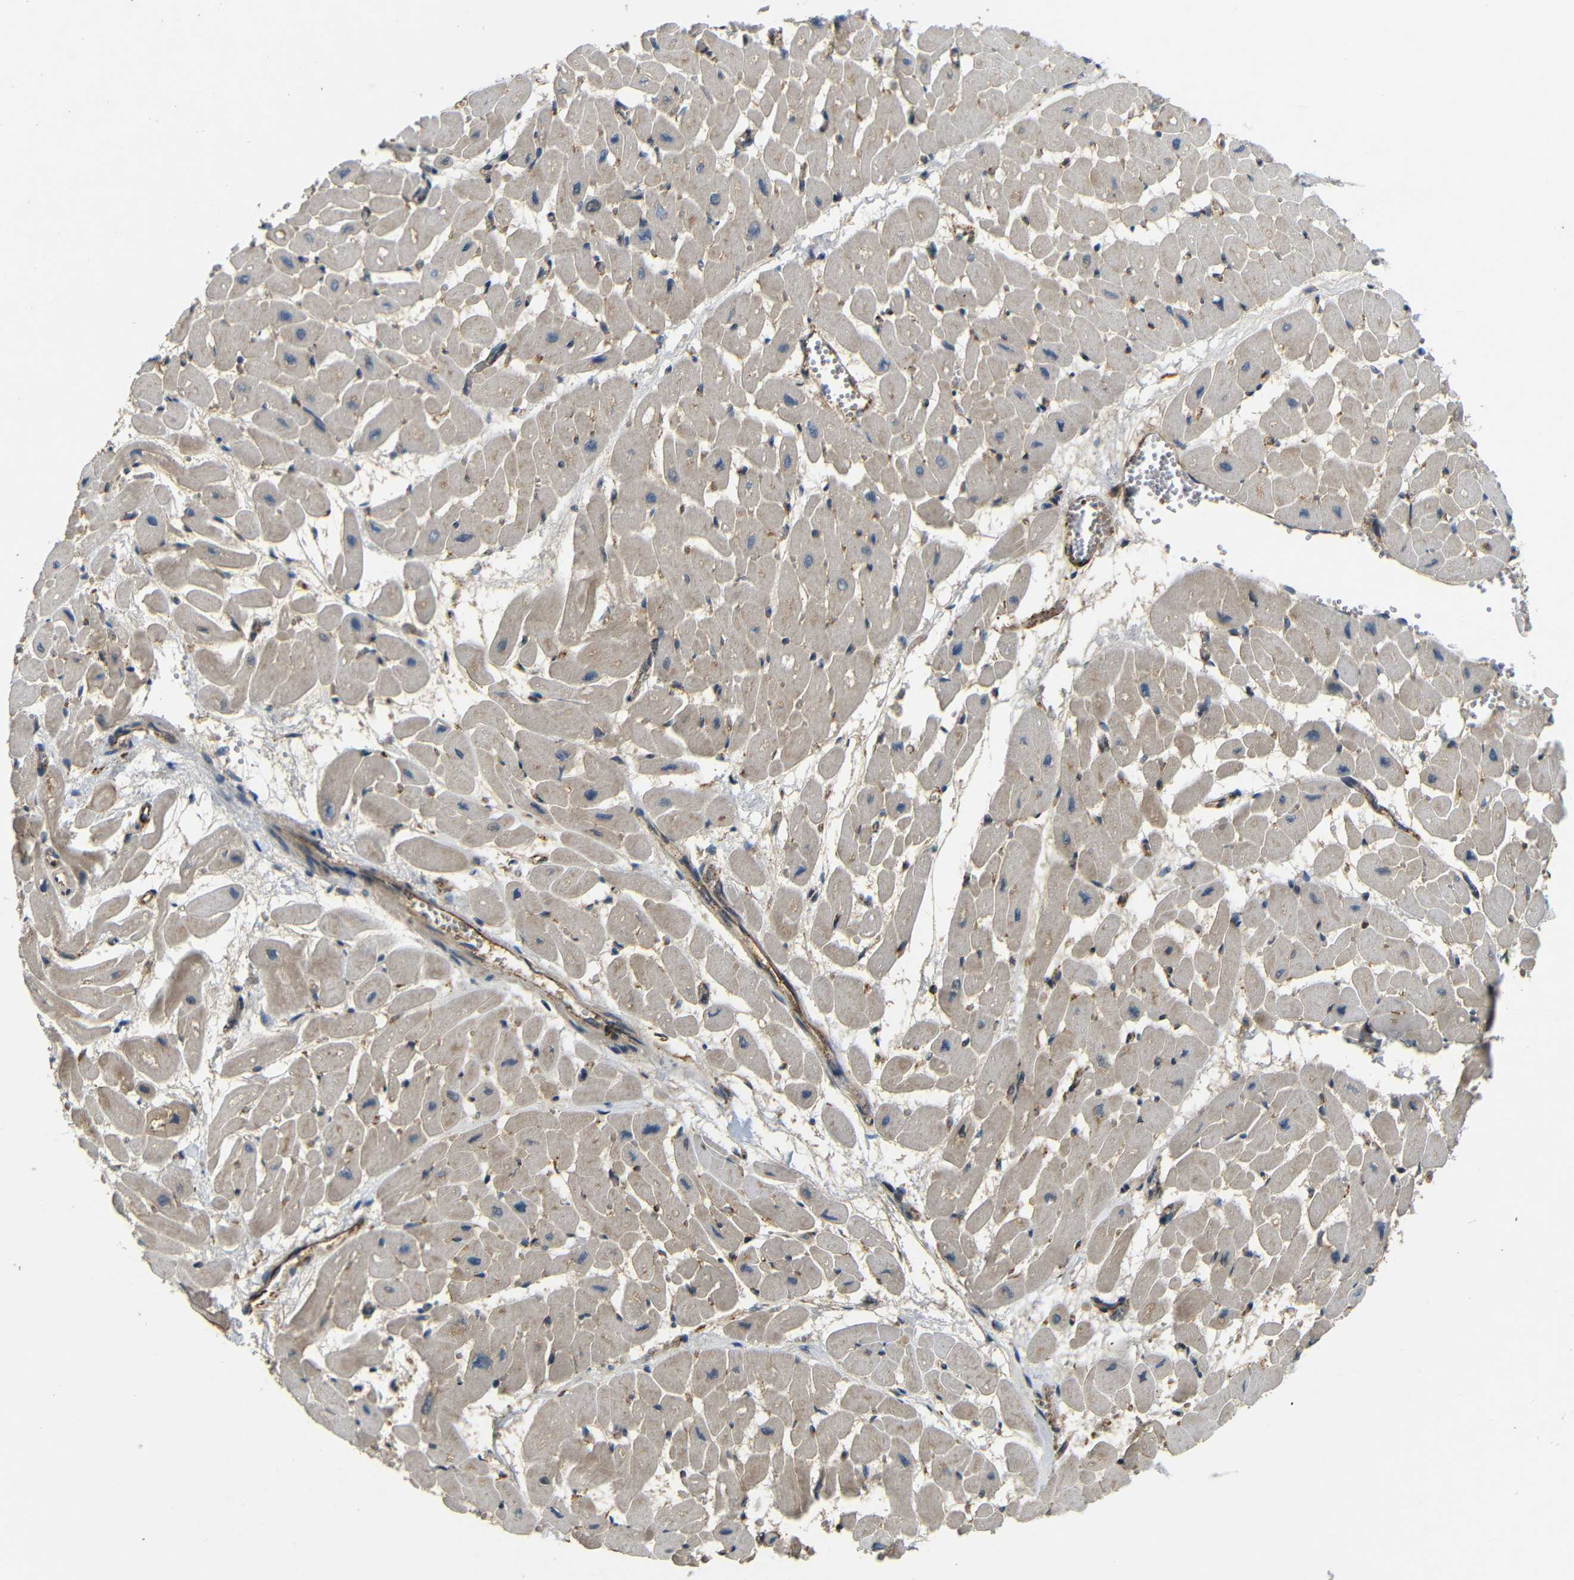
{"staining": {"intensity": "weak", "quantity": "<25%", "location": "cytoplasmic/membranous"}, "tissue": "heart muscle", "cell_type": "Cardiomyocytes", "image_type": "normal", "snomed": [{"axis": "morphology", "description": "Normal tissue, NOS"}, {"axis": "topography", "description": "Heart"}], "caption": "A high-resolution photomicrograph shows IHC staining of unremarkable heart muscle, which exhibits no significant staining in cardiomyocytes.", "gene": "ATP7A", "patient": {"sex": "male", "age": 45}}